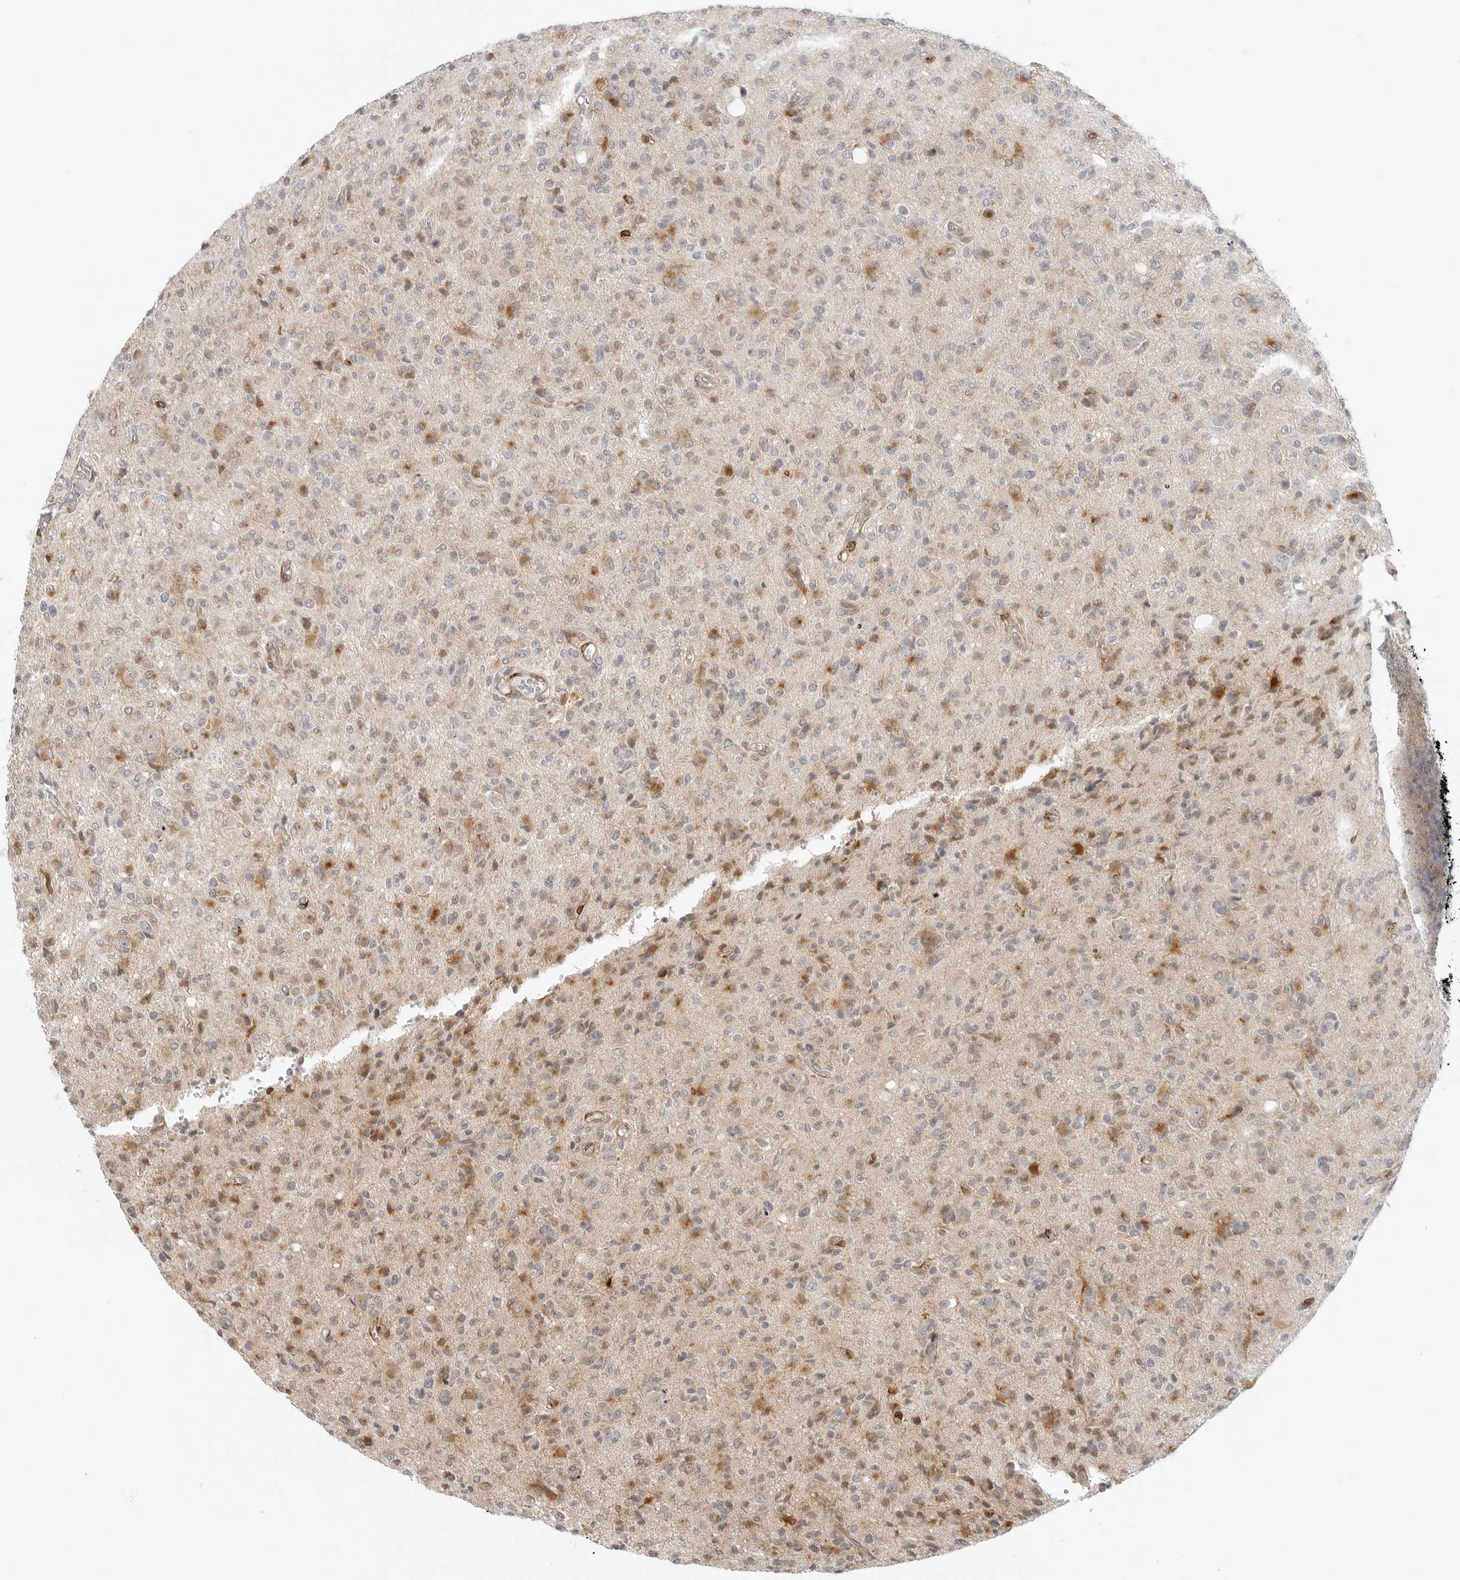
{"staining": {"intensity": "moderate", "quantity": "<25%", "location": "cytoplasmic/membranous"}, "tissue": "glioma", "cell_type": "Tumor cells", "image_type": "cancer", "snomed": [{"axis": "morphology", "description": "Glioma, malignant, High grade"}, {"axis": "topography", "description": "Brain"}], "caption": "Immunohistochemical staining of human glioma demonstrates low levels of moderate cytoplasmic/membranous expression in approximately <25% of tumor cells. (DAB IHC, brown staining for protein, blue staining for nuclei).", "gene": "C1QTNF1", "patient": {"sex": "female", "age": 57}}